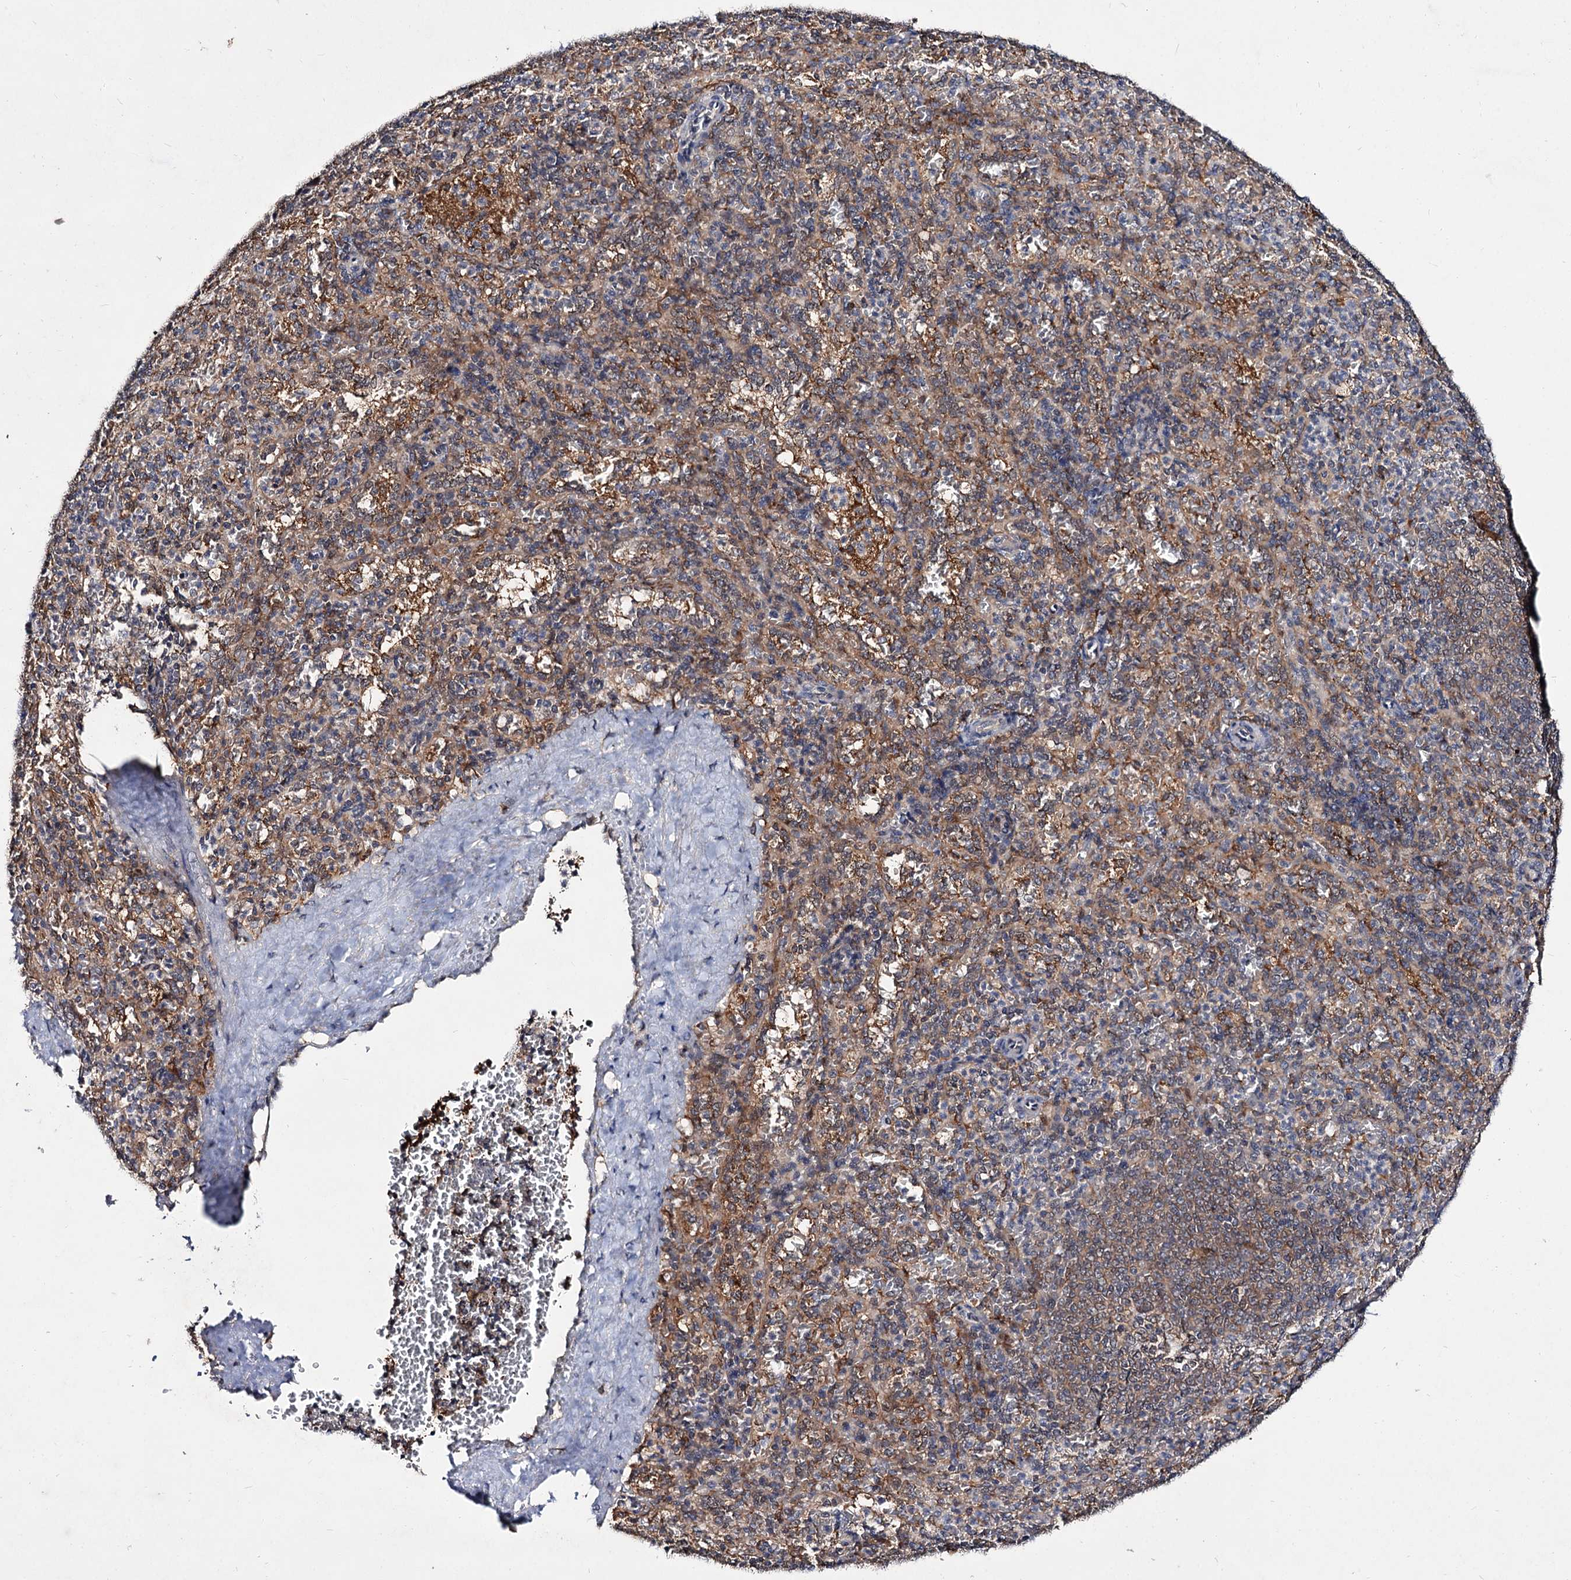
{"staining": {"intensity": "weak", "quantity": "<25%", "location": "cytoplasmic/membranous"}, "tissue": "spleen", "cell_type": "Cells in red pulp", "image_type": "normal", "snomed": [{"axis": "morphology", "description": "Normal tissue, NOS"}, {"axis": "topography", "description": "Spleen"}], "caption": "Cells in red pulp are negative for protein expression in unremarkable human spleen. Nuclei are stained in blue.", "gene": "ACTR6", "patient": {"sex": "female", "age": 21}}